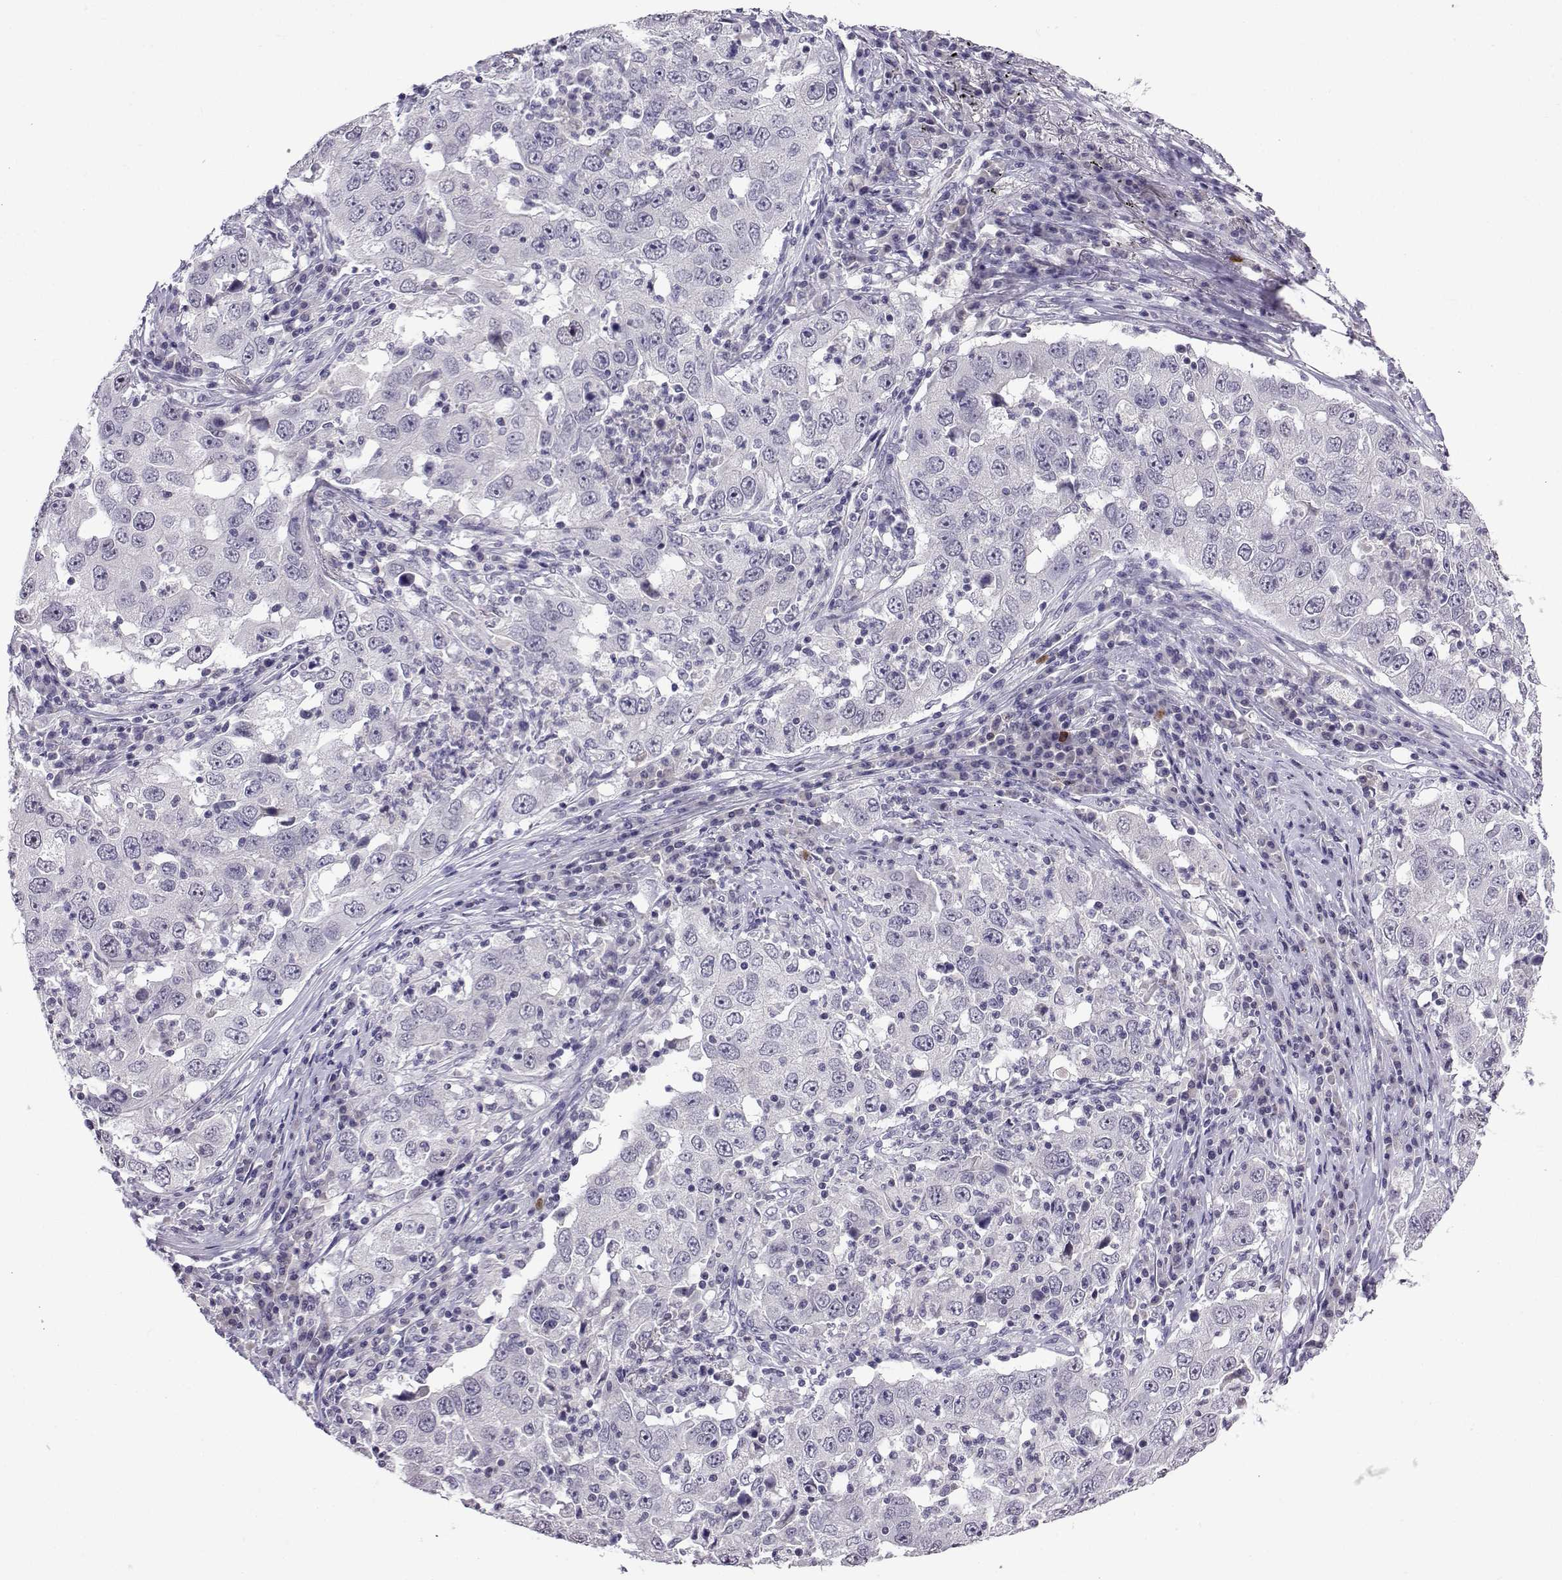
{"staining": {"intensity": "negative", "quantity": "none", "location": "none"}, "tissue": "lung cancer", "cell_type": "Tumor cells", "image_type": "cancer", "snomed": [{"axis": "morphology", "description": "Adenocarcinoma, NOS"}, {"axis": "topography", "description": "Lung"}], "caption": "Human lung cancer (adenocarcinoma) stained for a protein using immunohistochemistry (IHC) displays no positivity in tumor cells.", "gene": "LRFN2", "patient": {"sex": "male", "age": 73}}